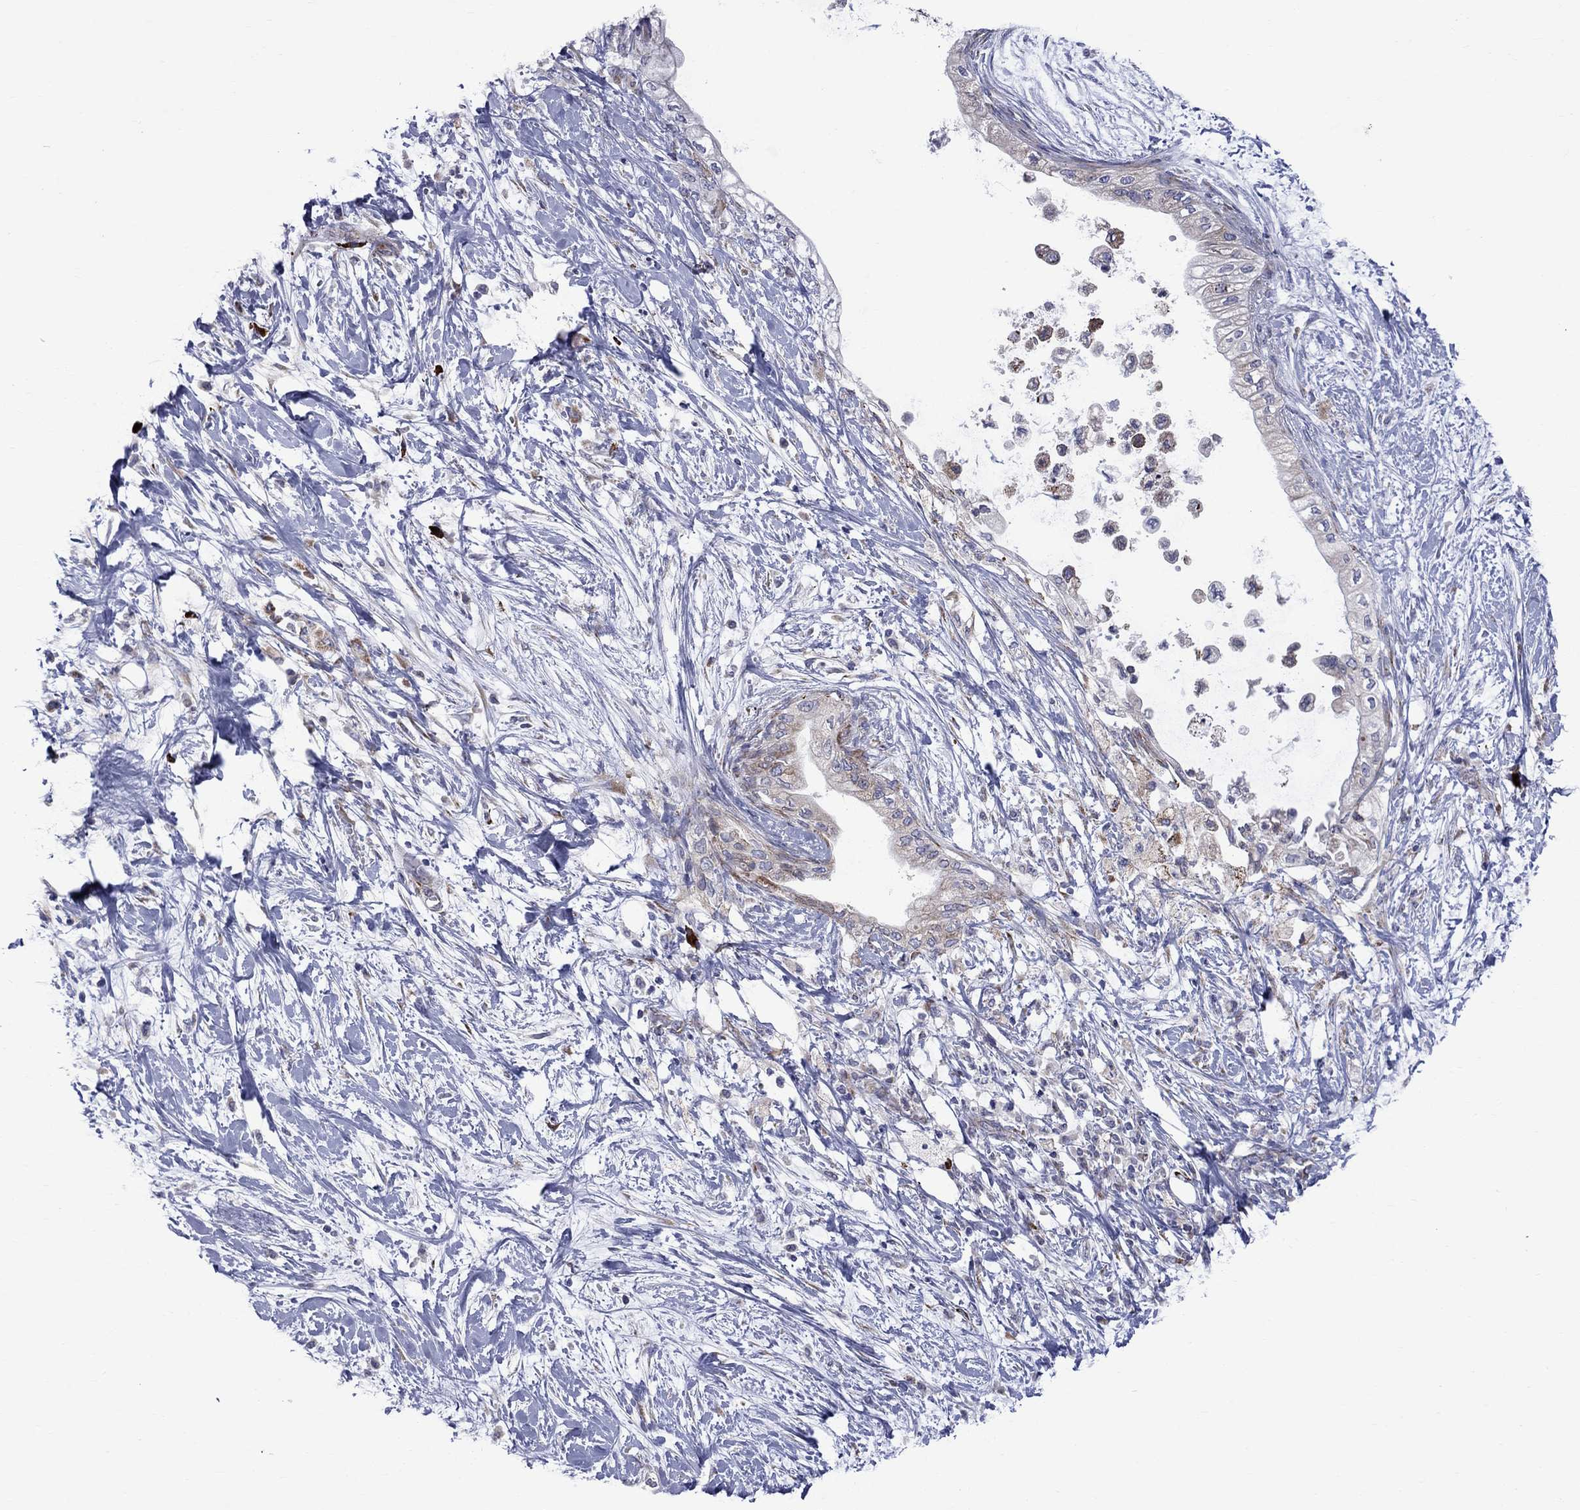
{"staining": {"intensity": "weak", "quantity": "25%-75%", "location": "cytoplasmic/membranous"}, "tissue": "pancreatic cancer", "cell_type": "Tumor cells", "image_type": "cancer", "snomed": [{"axis": "morphology", "description": "Normal tissue, NOS"}, {"axis": "morphology", "description": "Adenocarcinoma, NOS"}, {"axis": "topography", "description": "Pancreas"}, {"axis": "topography", "description": "Duodenum"}], "caption": "Pancreatic cancer (adenocarcinoma) was stained to show a protein in brown. There is low levels of weak cytoplasmic/membranous expression in approximately 25%-75% of tumor cells. (IHC, brightfield microscopy, high magnification).", "gene": "ASNS", "patient": {"sex": "female", "age": 60}}